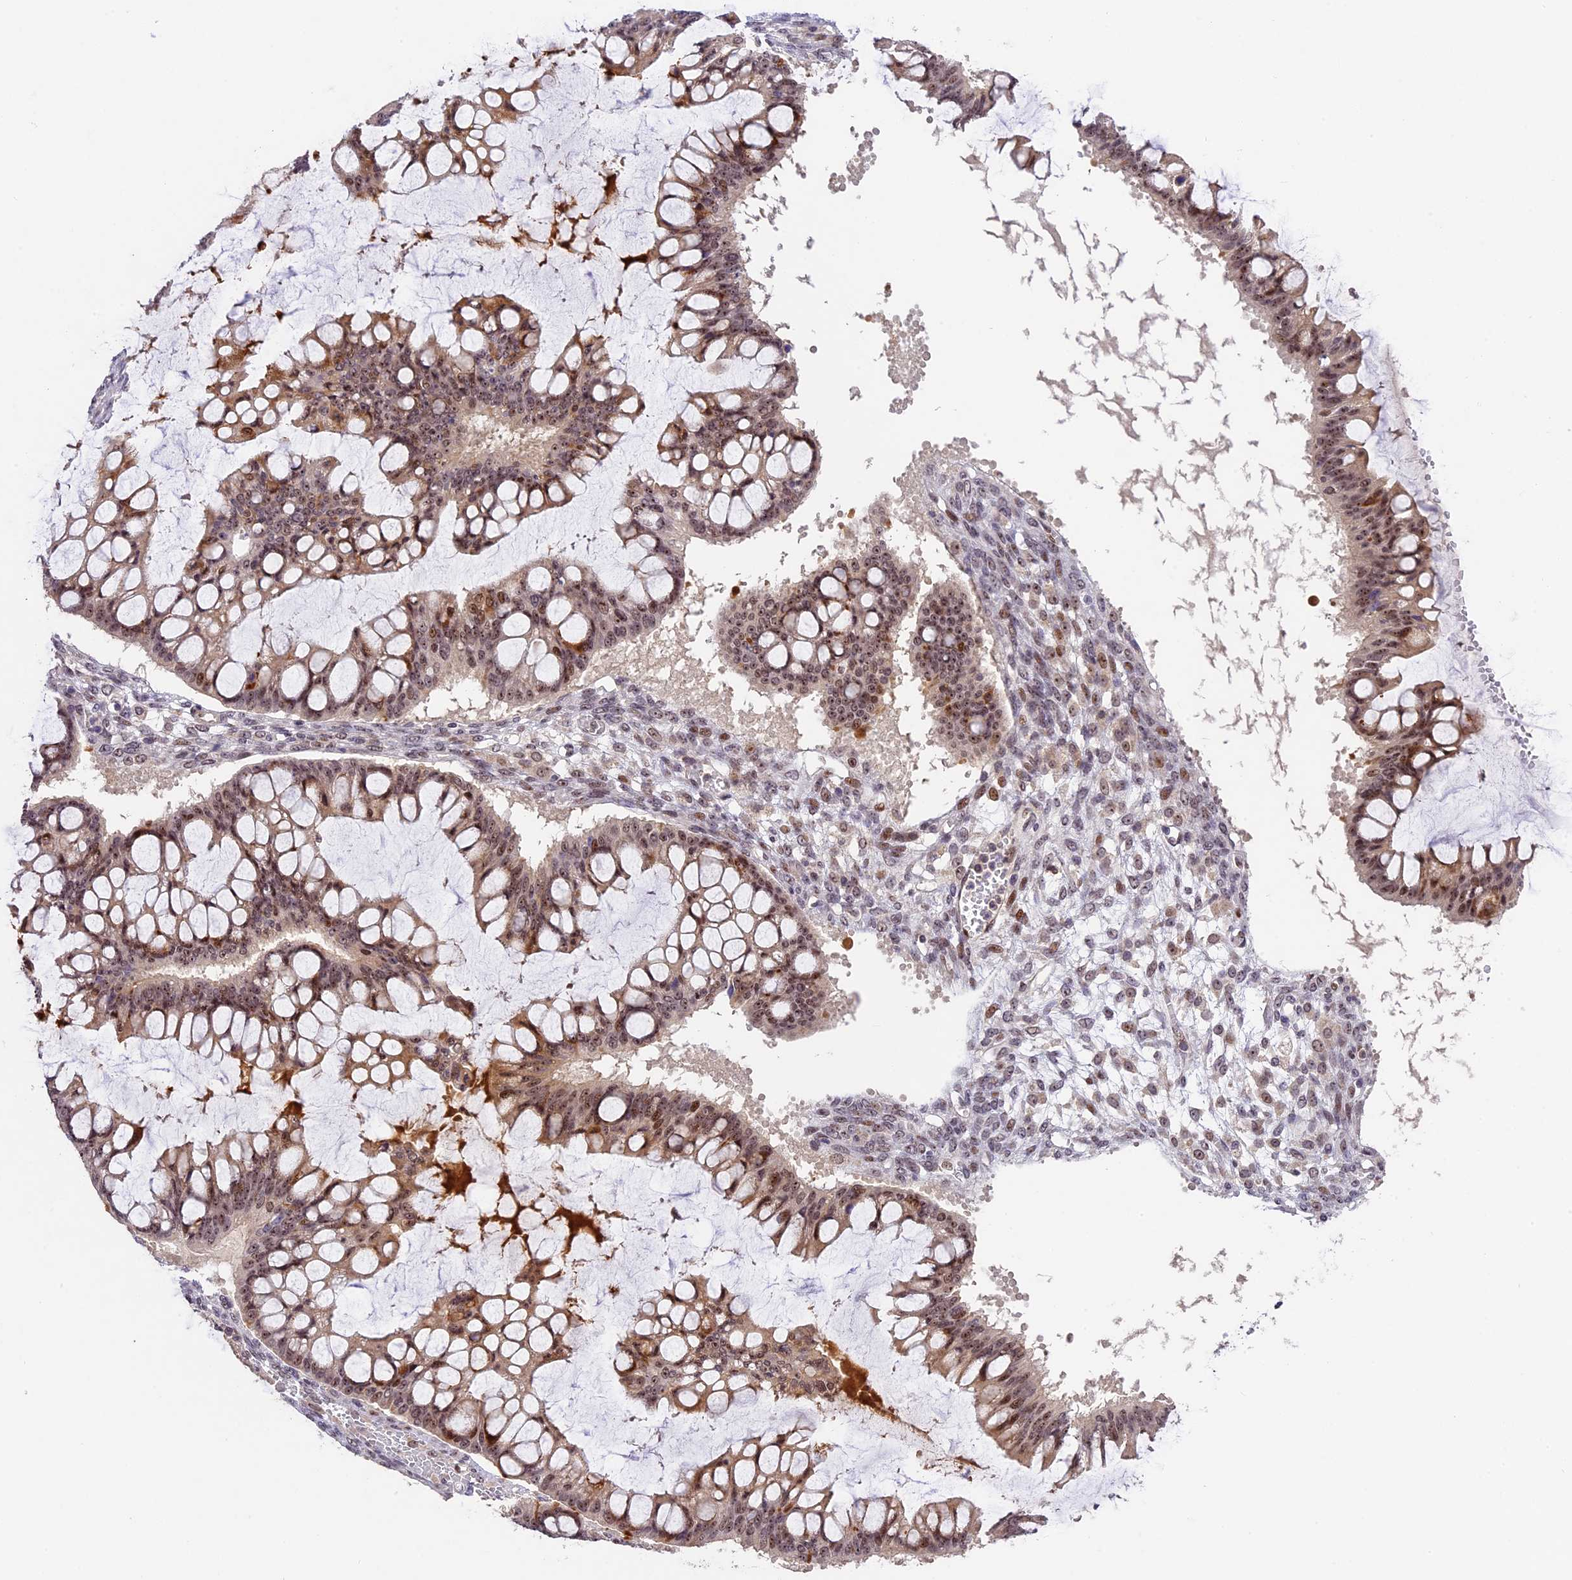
{"staining": {"intensity": "moderate", "quantity": ">75%", "location": "nuclear"}, "tissue": "ovarian cancer", "cell_type": "Tumor cells", "image_type": "cancer", "snomed": [{"axis": "morphology", "description": "Cystadenocarcinoma, mucinous, NOS"}, {"axis": "topography", "description": "Ovary"}], "caption": "IHC histopathology image of neoplastic tissue: human ovarian cancer stained using immunohistochemistry displays medium levels of moderate protein expression localized specifically in the nuclear of tumor cells, appearing as a nuclear brown color.", "gene": "ZAR1L", "patient": {"sex": "female", "age": 73}}